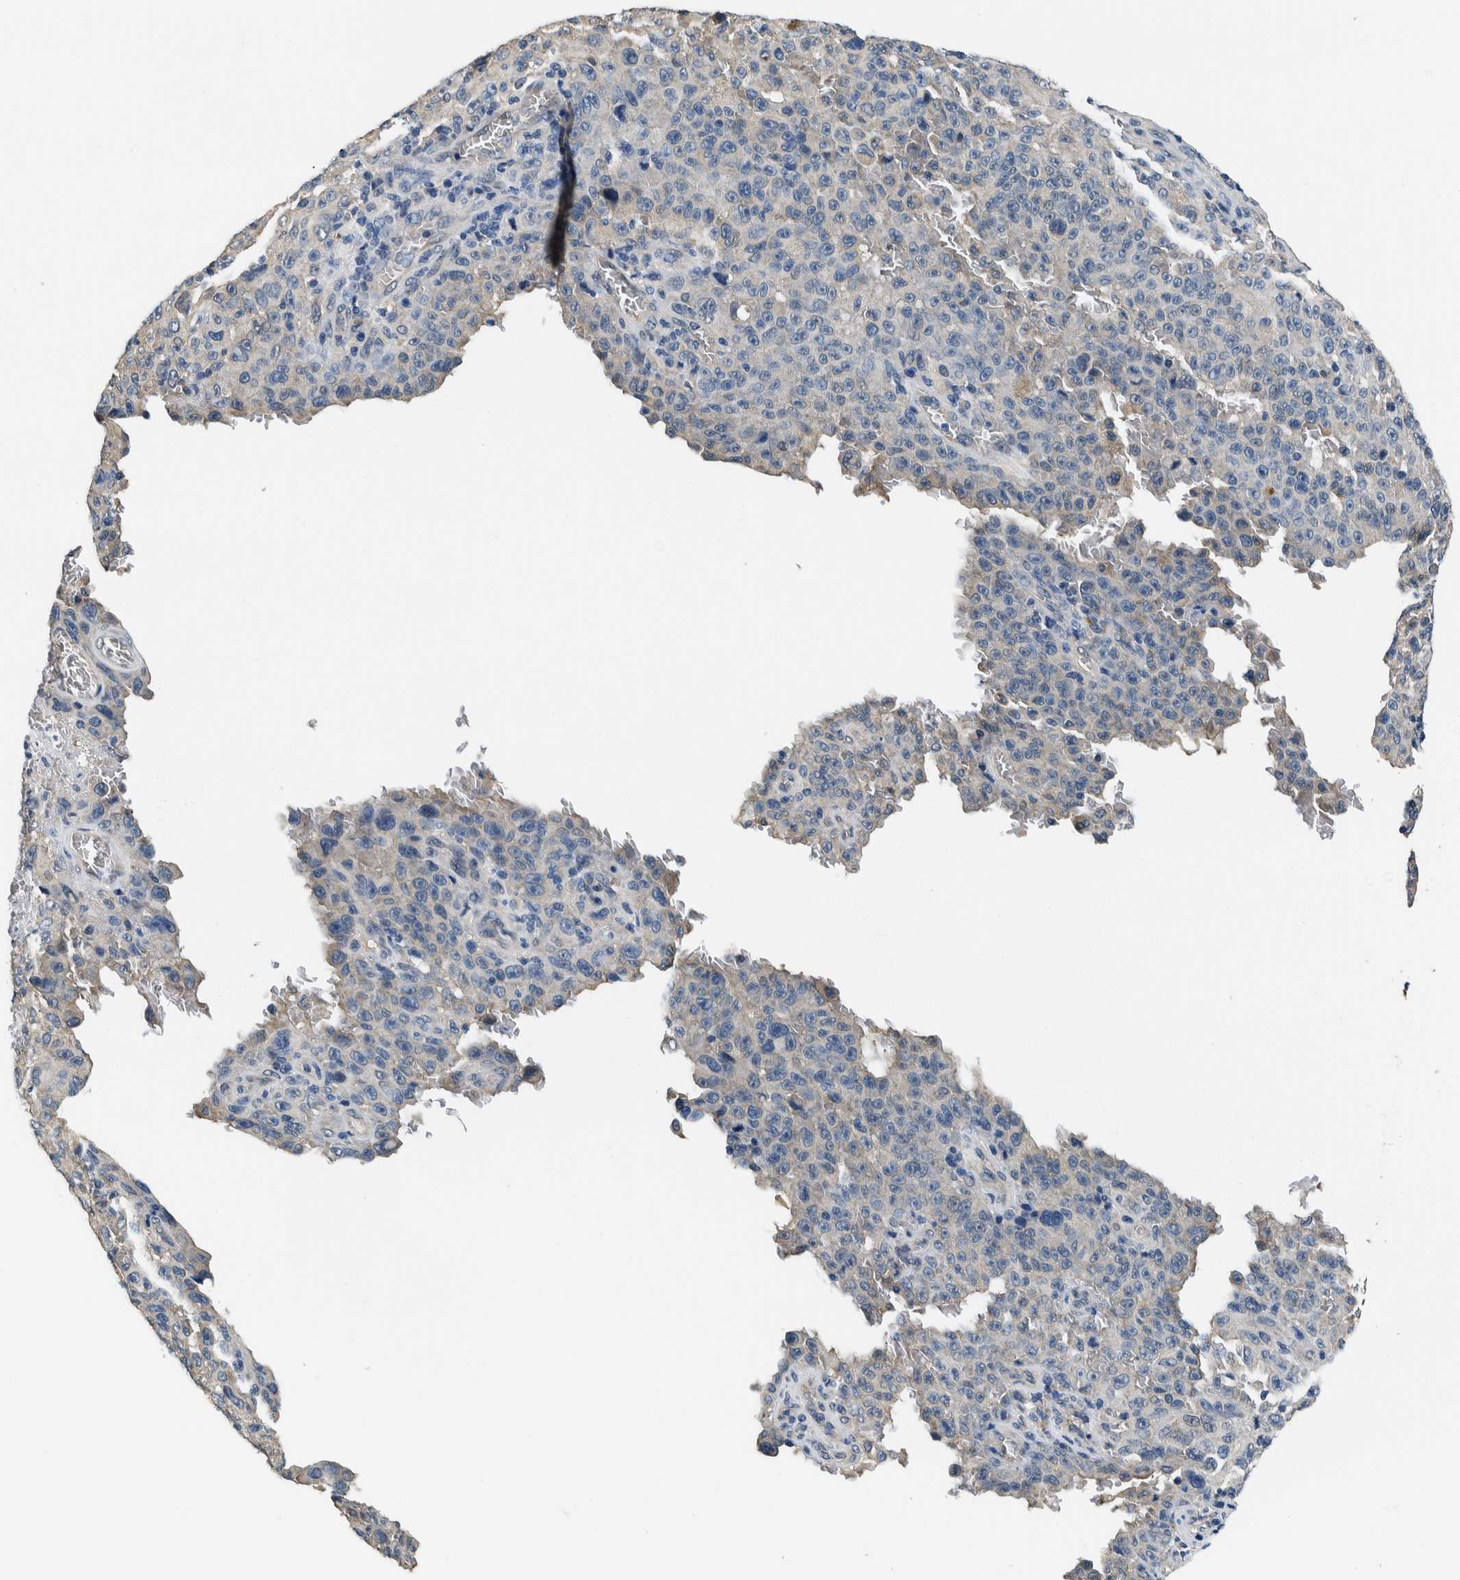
{"staining": {"intensity": "negative", "quantity": "none", "location": "none"}, "tissue": "melanoma", "cell_type": "Tumor cells", "image_type": "cancer", "snomed": [{"axis": "morphology", "description": "Malignant melanoma, NOS"}, {"axis": "topography", "description": "Skin"}], "caption": "This is a photomicrograph of immunohistochemistry staining of melanoma, which shows no positivity in tumor cells. The staining was performed using DAB (3,3'-diaminobenzidine) to visualize the protein expression in brown, while the nuclei were stained in blue with hematoxylin (Magnification: 20x).", "gene": "NIBAN2", "patient": {"sex": "female", "age": 82}}